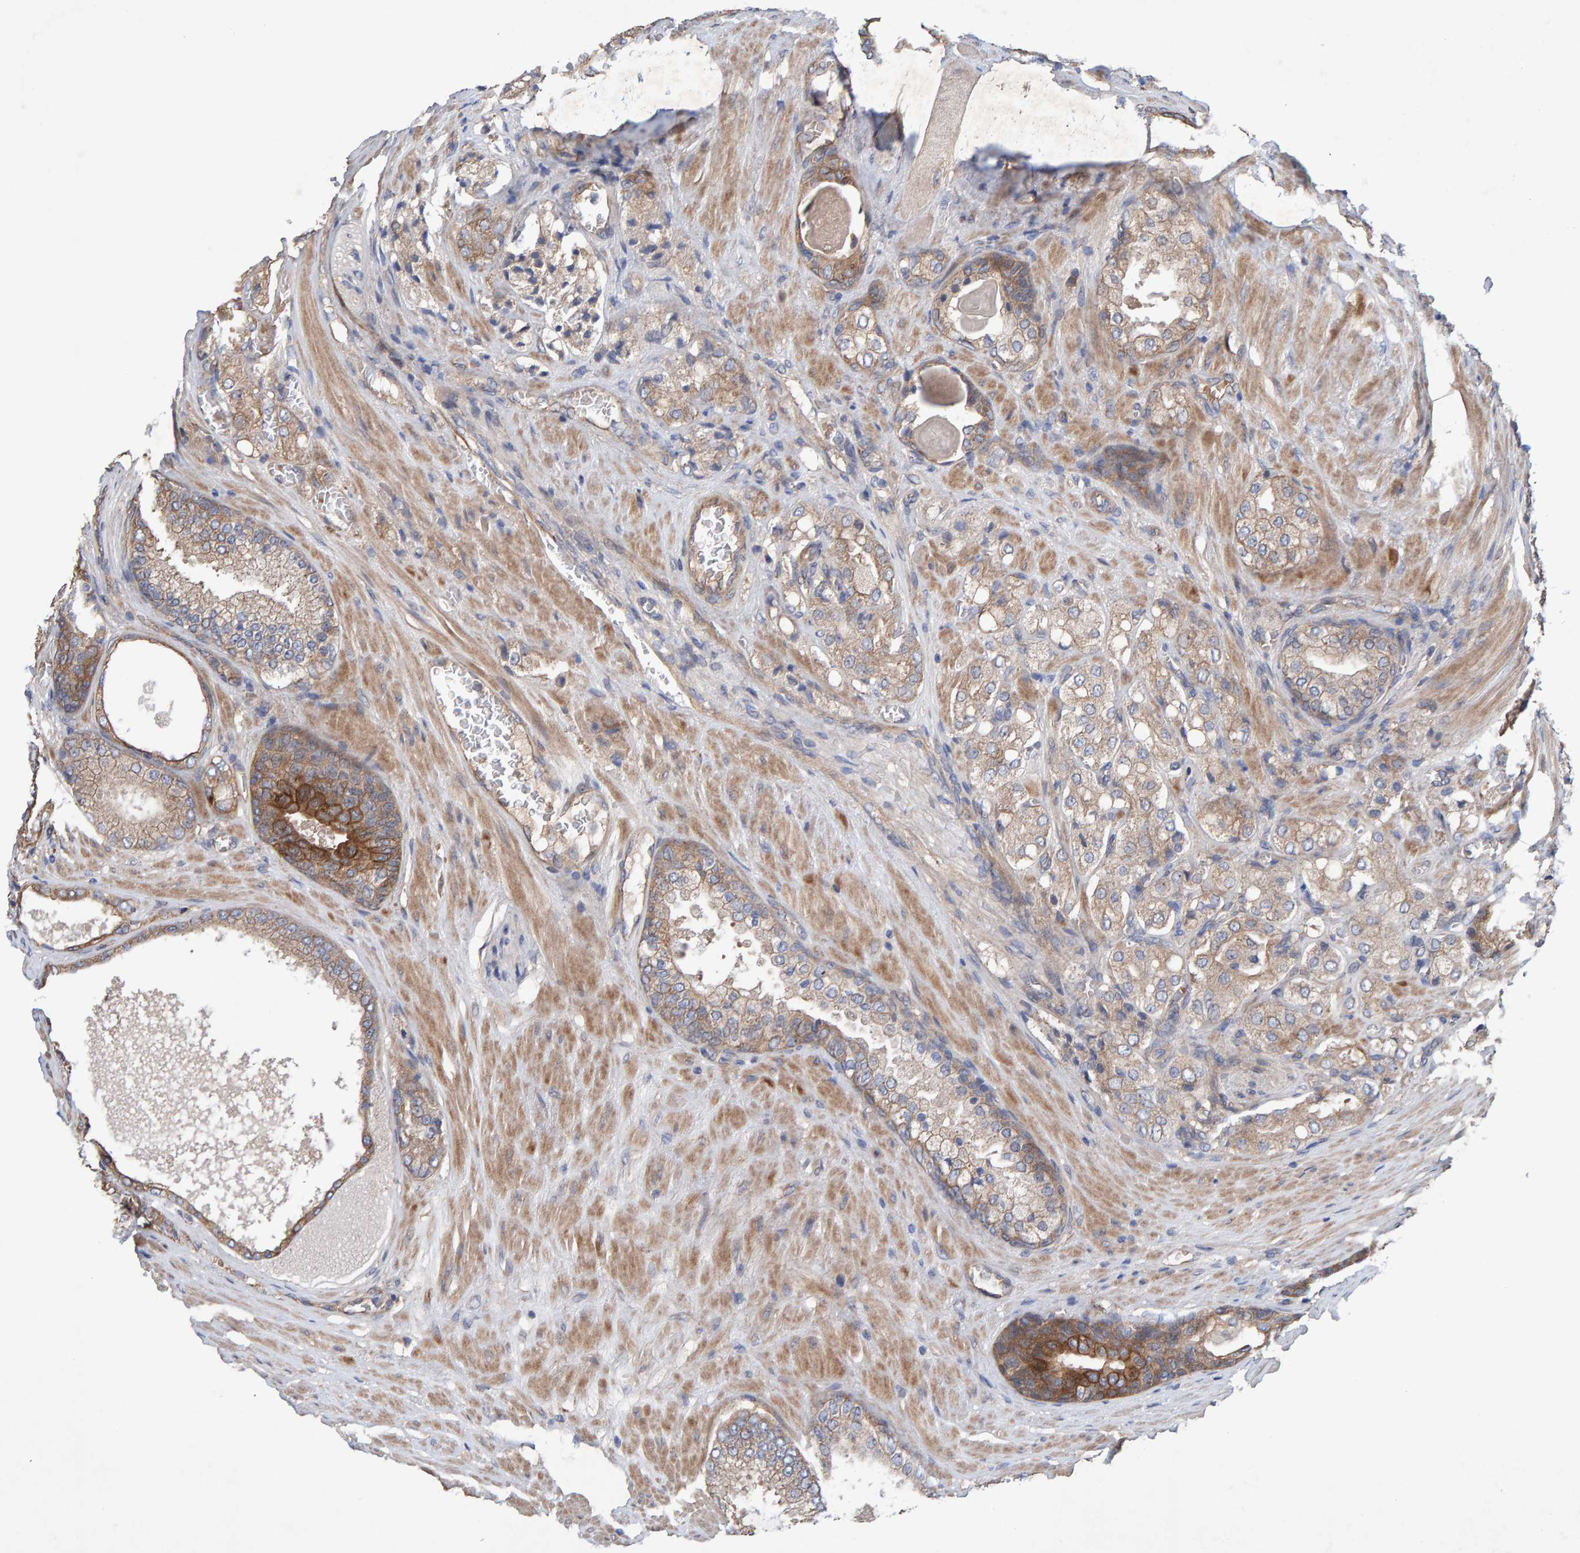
{"staining": {"intensity": "moderate", "quantity": "<25%", "location": "cytoplasmic/membranous"}, "tissue": "prostate cancer", "cell_type": "Tumor cells", "image_type": "cancer", "snomed": [{"axis": "morphology", "description": "Adenocarcinoma, High grade"}, {"axis": "topography", "description": "Prostate"}], "caption": "High-power microscopy captured an IHC micrograph of high-grade adenocarcinoma (prostate), revealing moderate cytoplasmic/membranous positivity in about <25% of tumor cells.", "gene": "LRSAM1", "patient": {"sex": "male", "age": 65}}